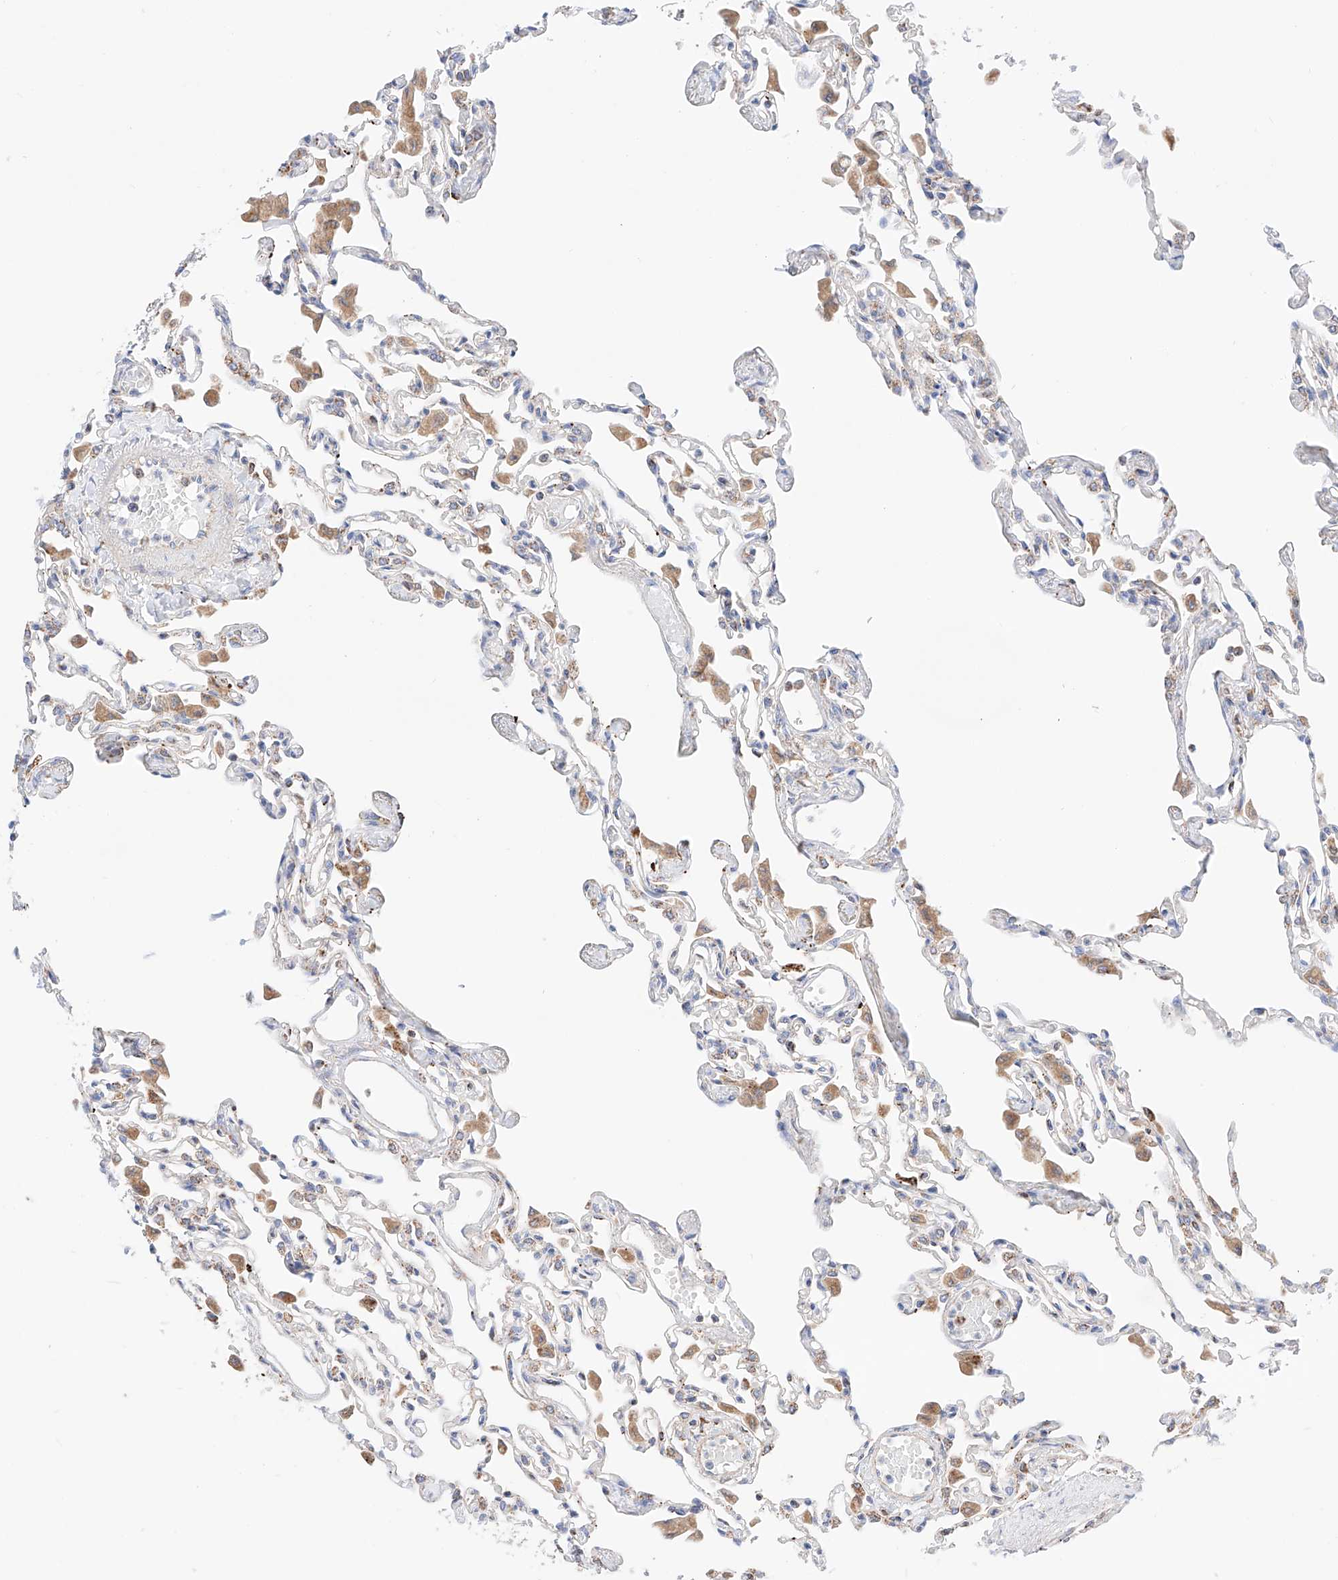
{"staining": {"intensity": "negative", "quantity": "none", "location": "none"}, "tissue": "lung", "cell_type": "Alveolar cells", "image_type": "normal", "snomed": [{"axis": "morphology", "description": "Normal tissue, NOS"}, {"axis": "topography", "description": "Bronchus"}, {"axis": "topography", "description": "Lung"}], "caption": "Immunohistochemistry of unremarkable human lung displays no expression in alveolar cells.", "gene": "KTI12", "patient": {"sex": "female", "age": 49}}